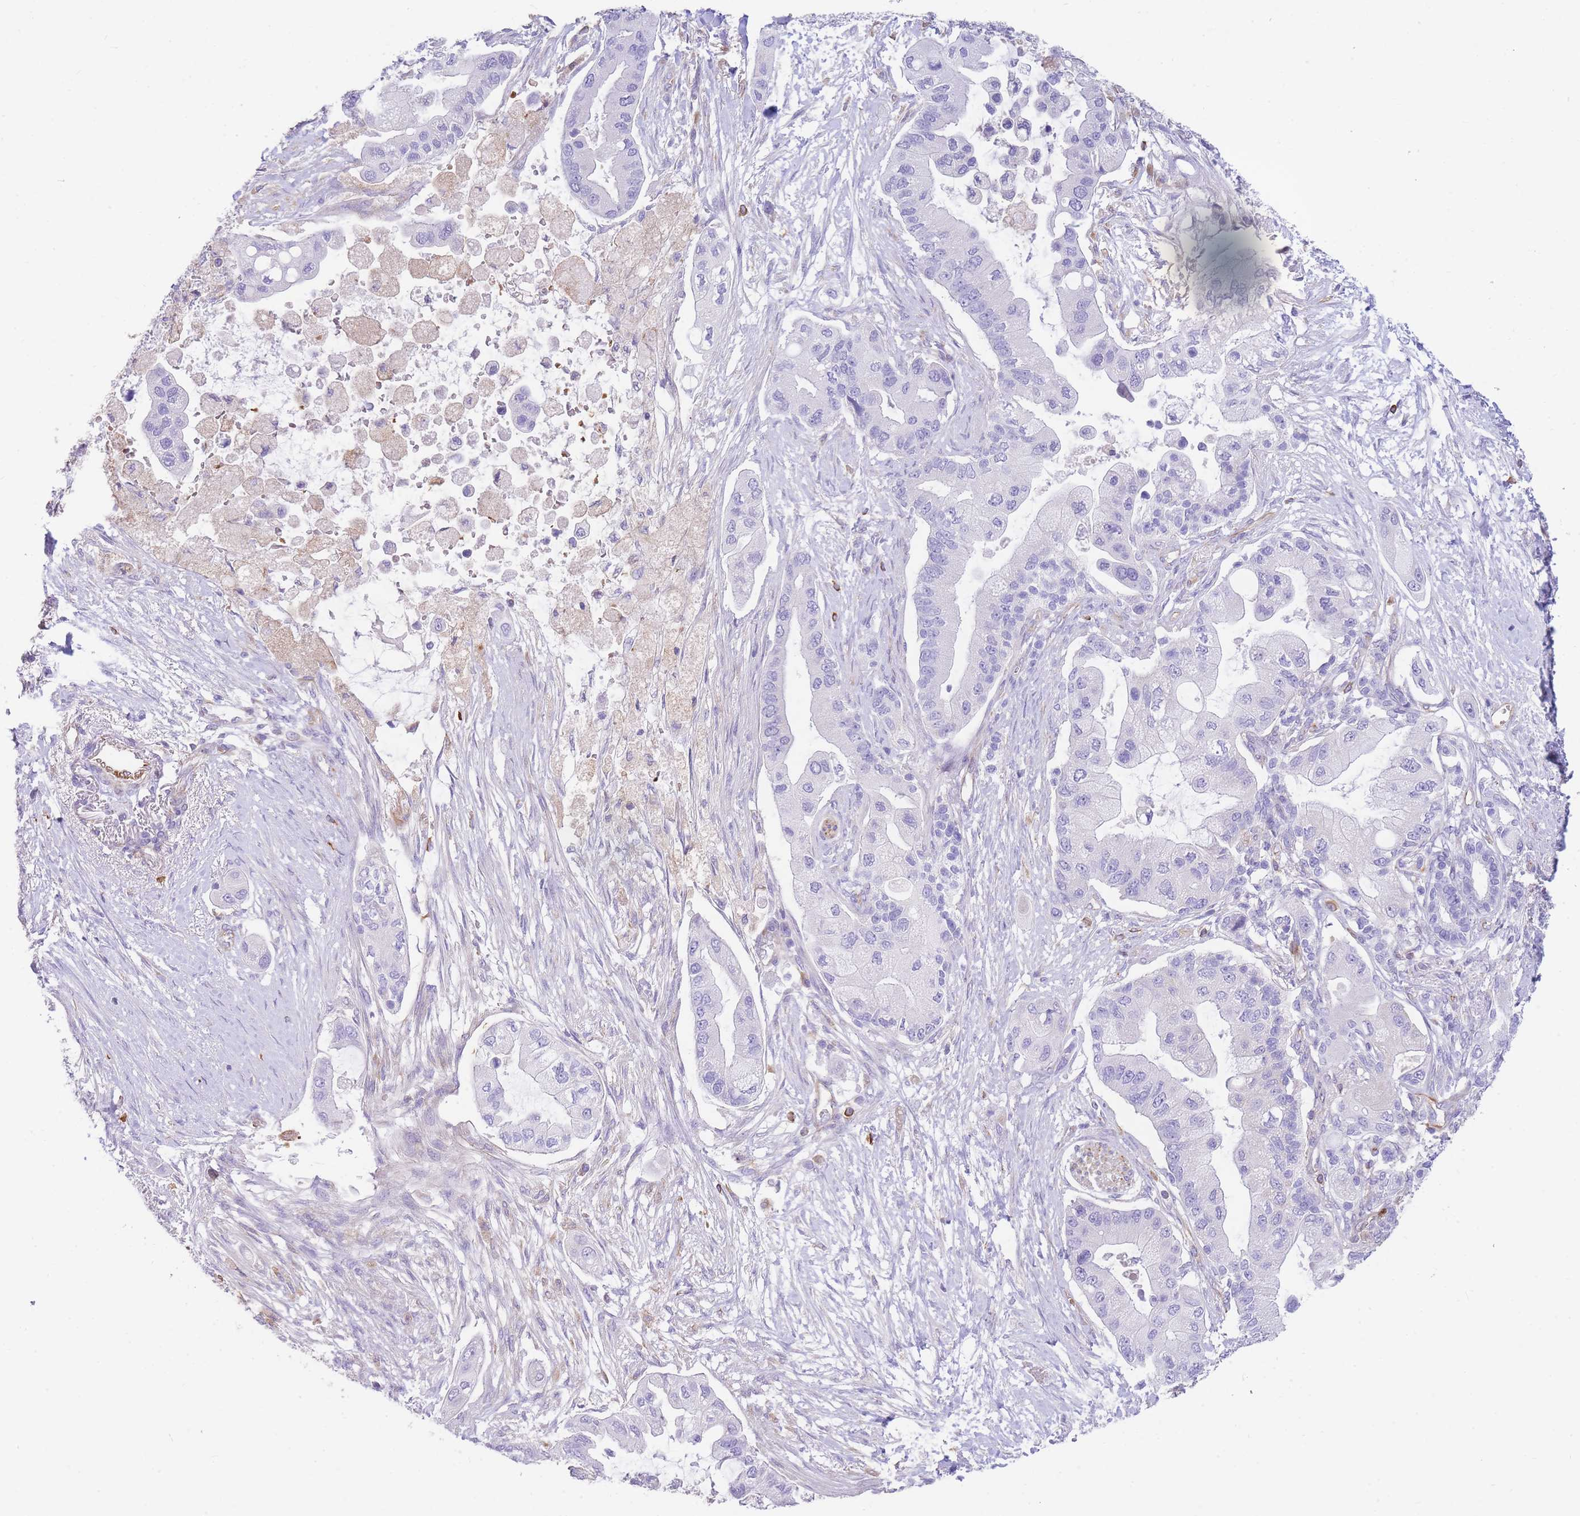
{"staining": {"intensity": "negative", "quantity": "none", "location": "none"}, "tissue": "pancreatic cancer", "cell_type": "Tumor cells", "image_type": "cancer", "snomed": [{"axis": "morphology", "description": "Adenocarcinoma, NOS"}, {"axis": "topography", "description": "Pancreas"}], "caption": "This is an immunohistochemistry (IHC) photomicrograph of pancreatic cancer (adenocarcinoma). There is no positivity in tumor cells.", "gene": "ANKRD53", "patient": {"sex": "male", "age": 57}}